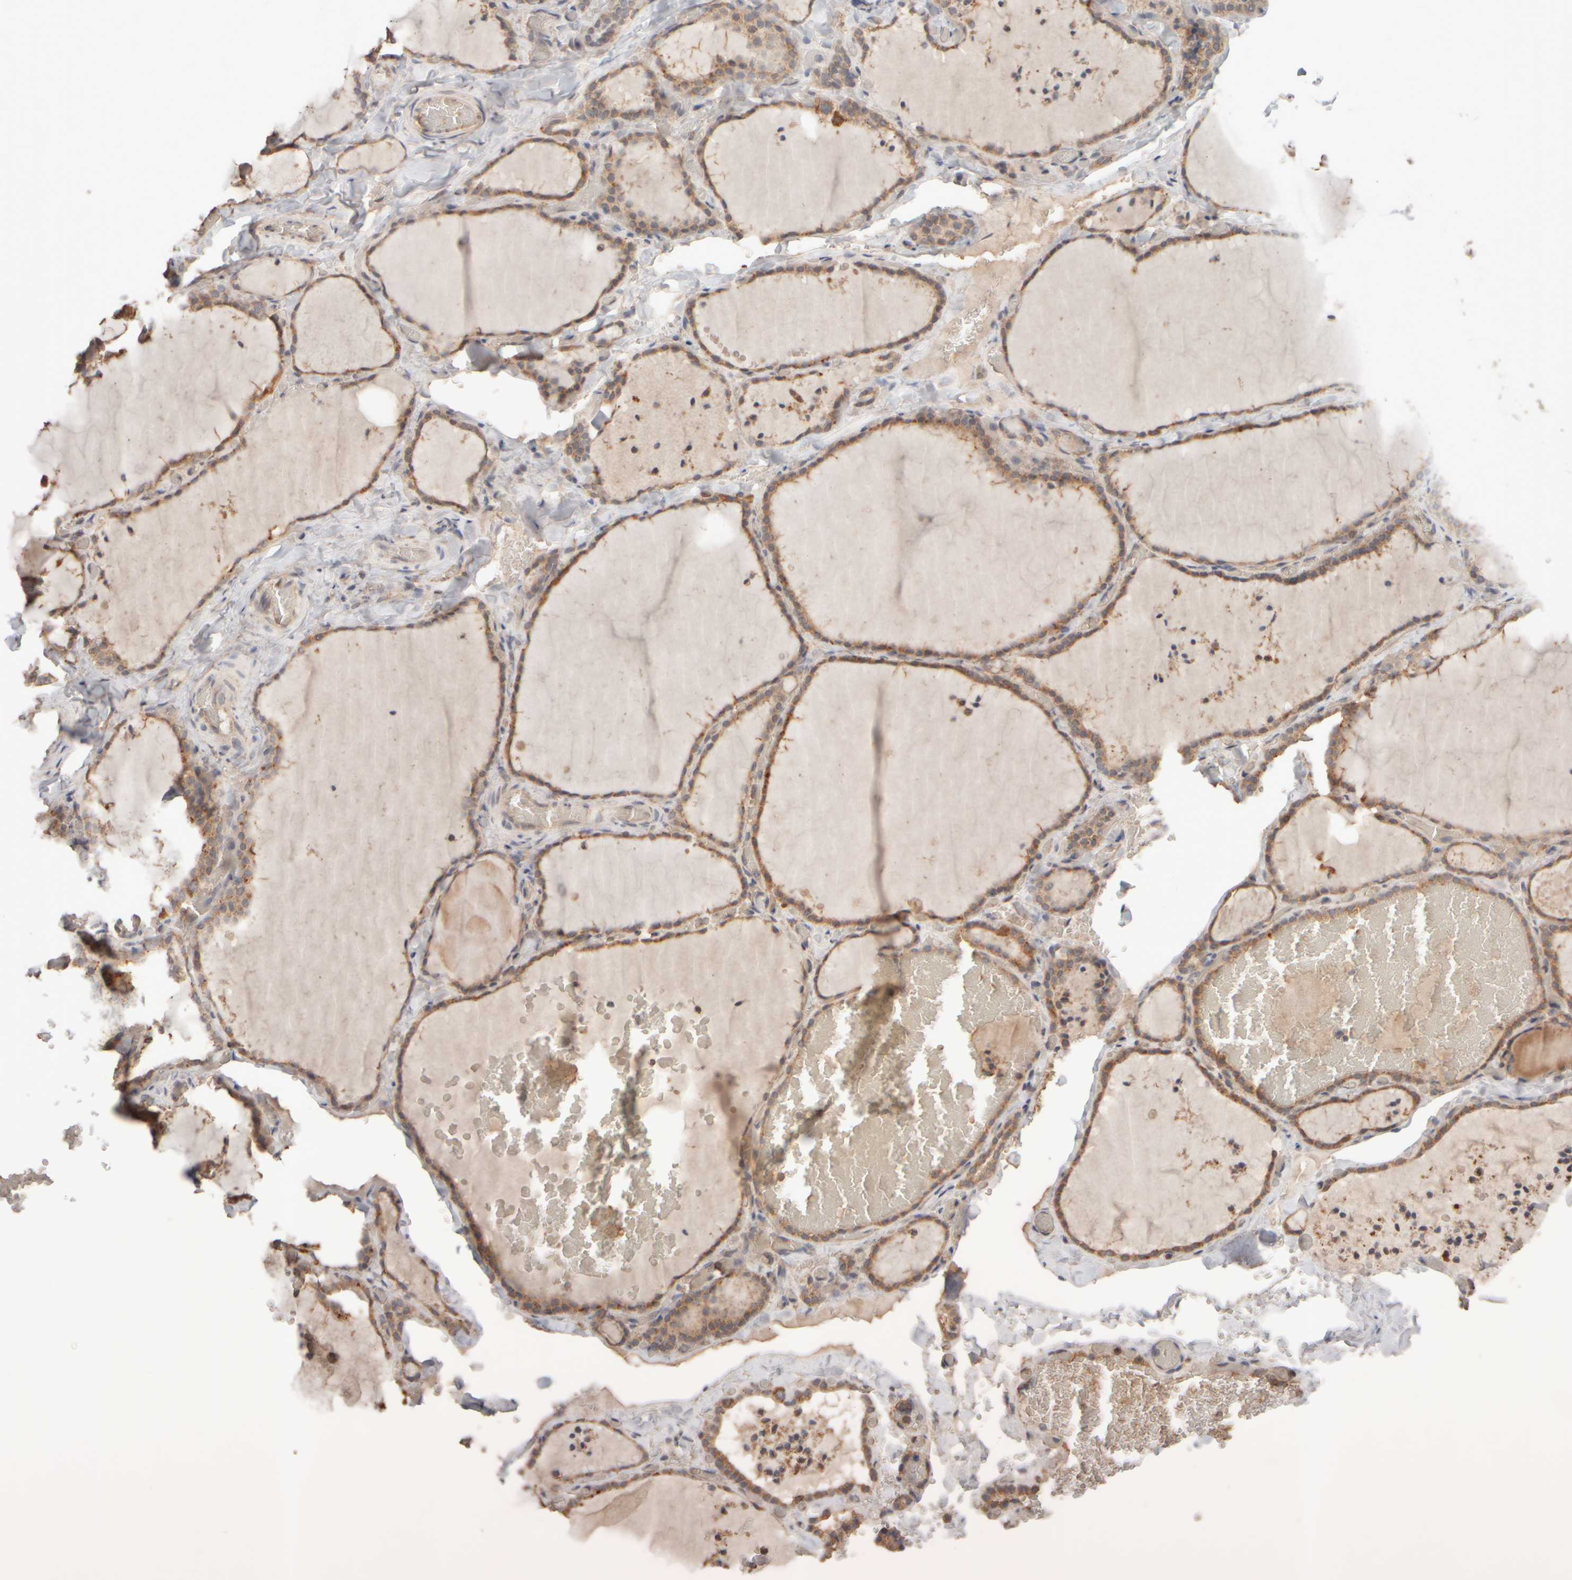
{"staining": {"intensity": "moderate", "quantity": ">75%", "location": "cytoplasmic/membranous"}, "tissue": "thyroid gland", "cell_type": "Glandular cells", "image_type": "normal", "snomed": [{"axis": "morphology", "description": "Normal tissue, NOS"}, {"axis": "topography", "description": "Thyroid gland"}], "caption": "Immunohistochemical staining of benign human thyroid gland reveals >75% levels of moderate cytoplasmic/membranous protein positivity in approximately >75% of glandular cells.", "gene": "EIF2B3", "patient": {"sex": "female", "age": 22}}